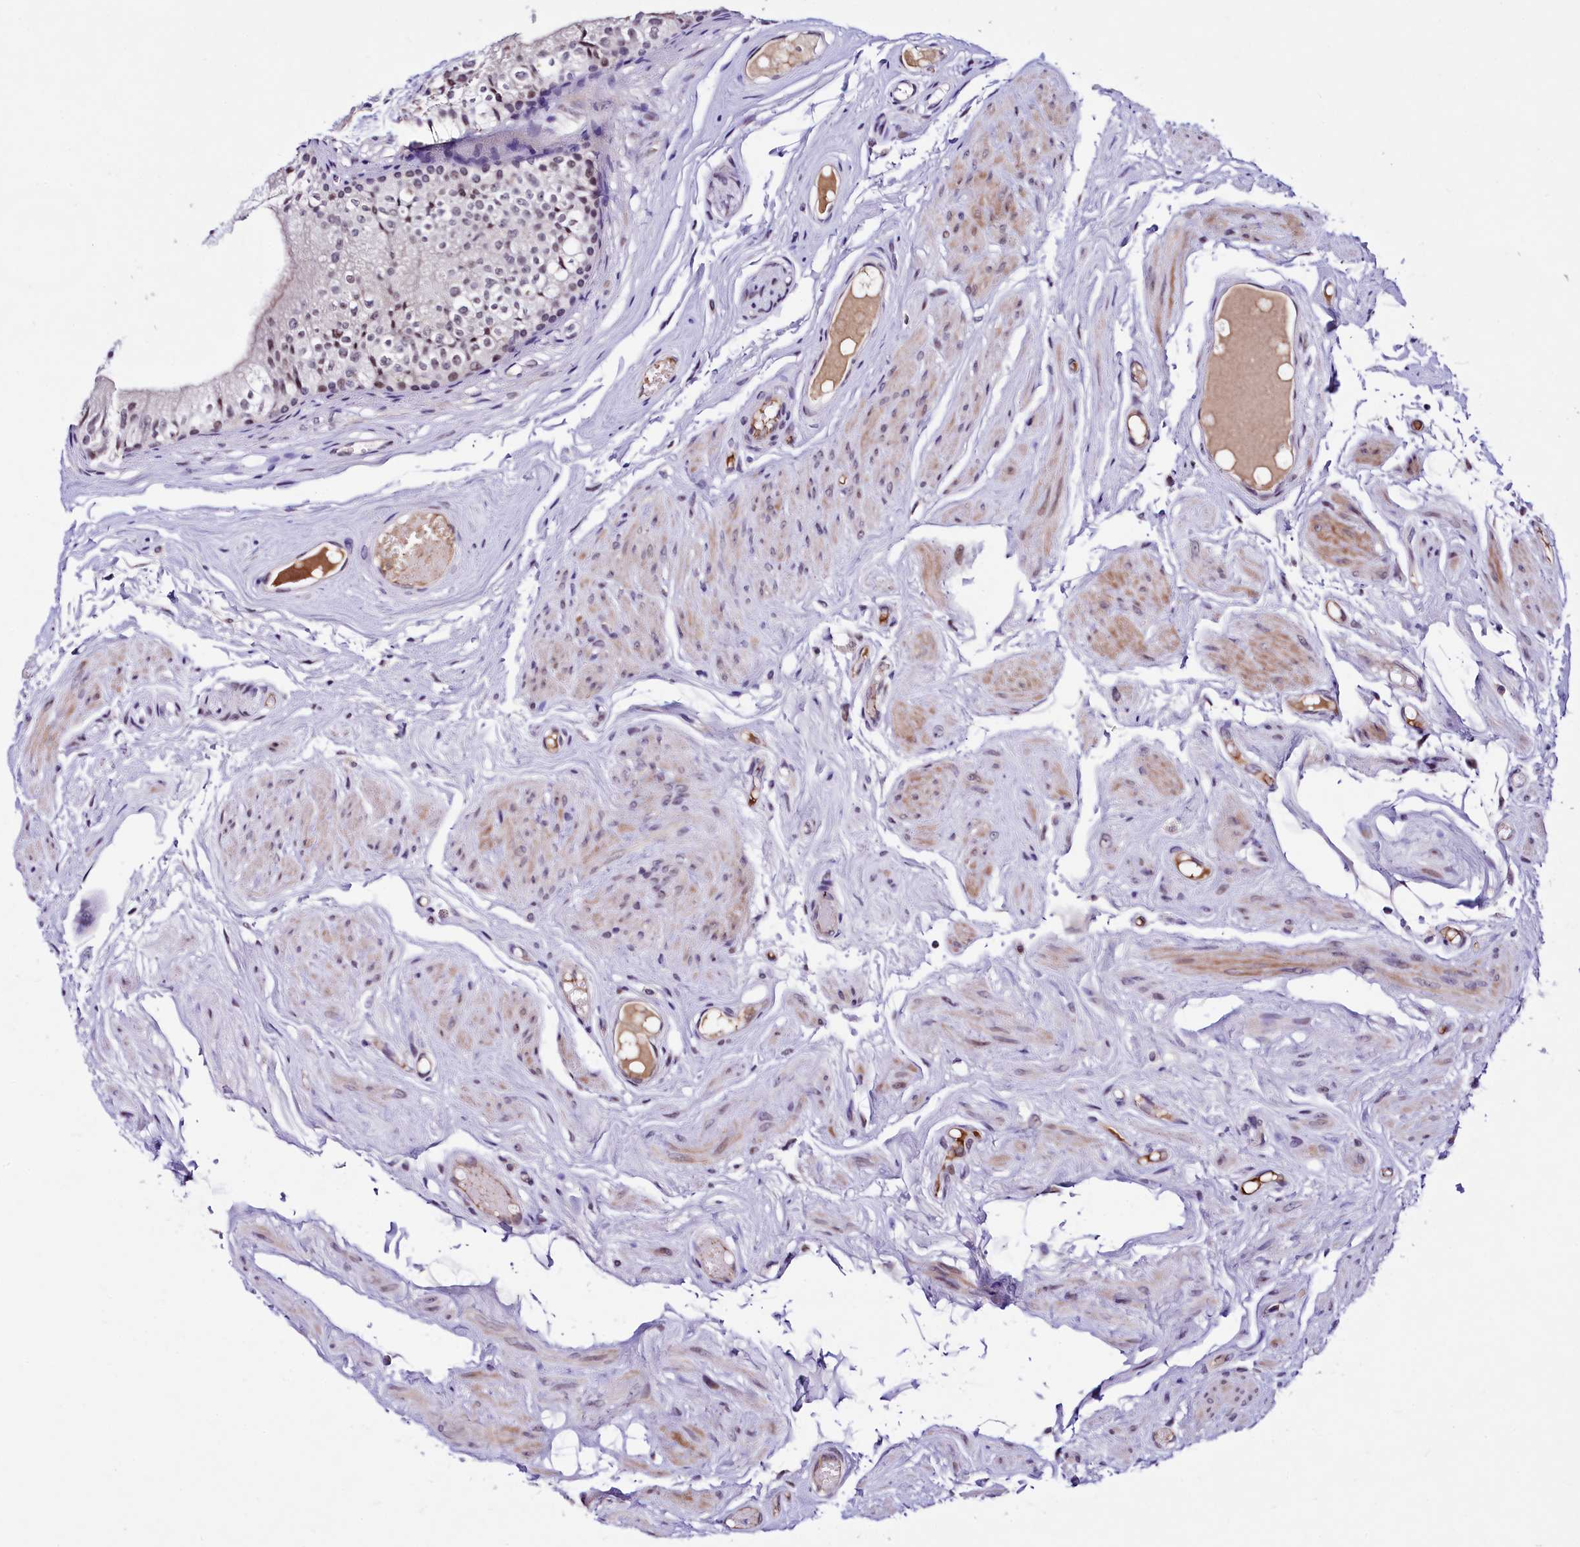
{"staining": {"intensity": "negative", "quantity": "none", "location": "none"}, "tissue": "epididymis", "cell_type": "Glandular cells", "image_type": "normal", "snomed": [{"axis": "morphology", "description": "Normal tissue, NOS"}, {"axis": "topography", "description": "Epididymis"}], "caption": "This is an IHC image of normal human epididymis. There is no positivity in glandular cells.", "gene": "LEUTX", "patient": {"sex": "male", "age": 79}}